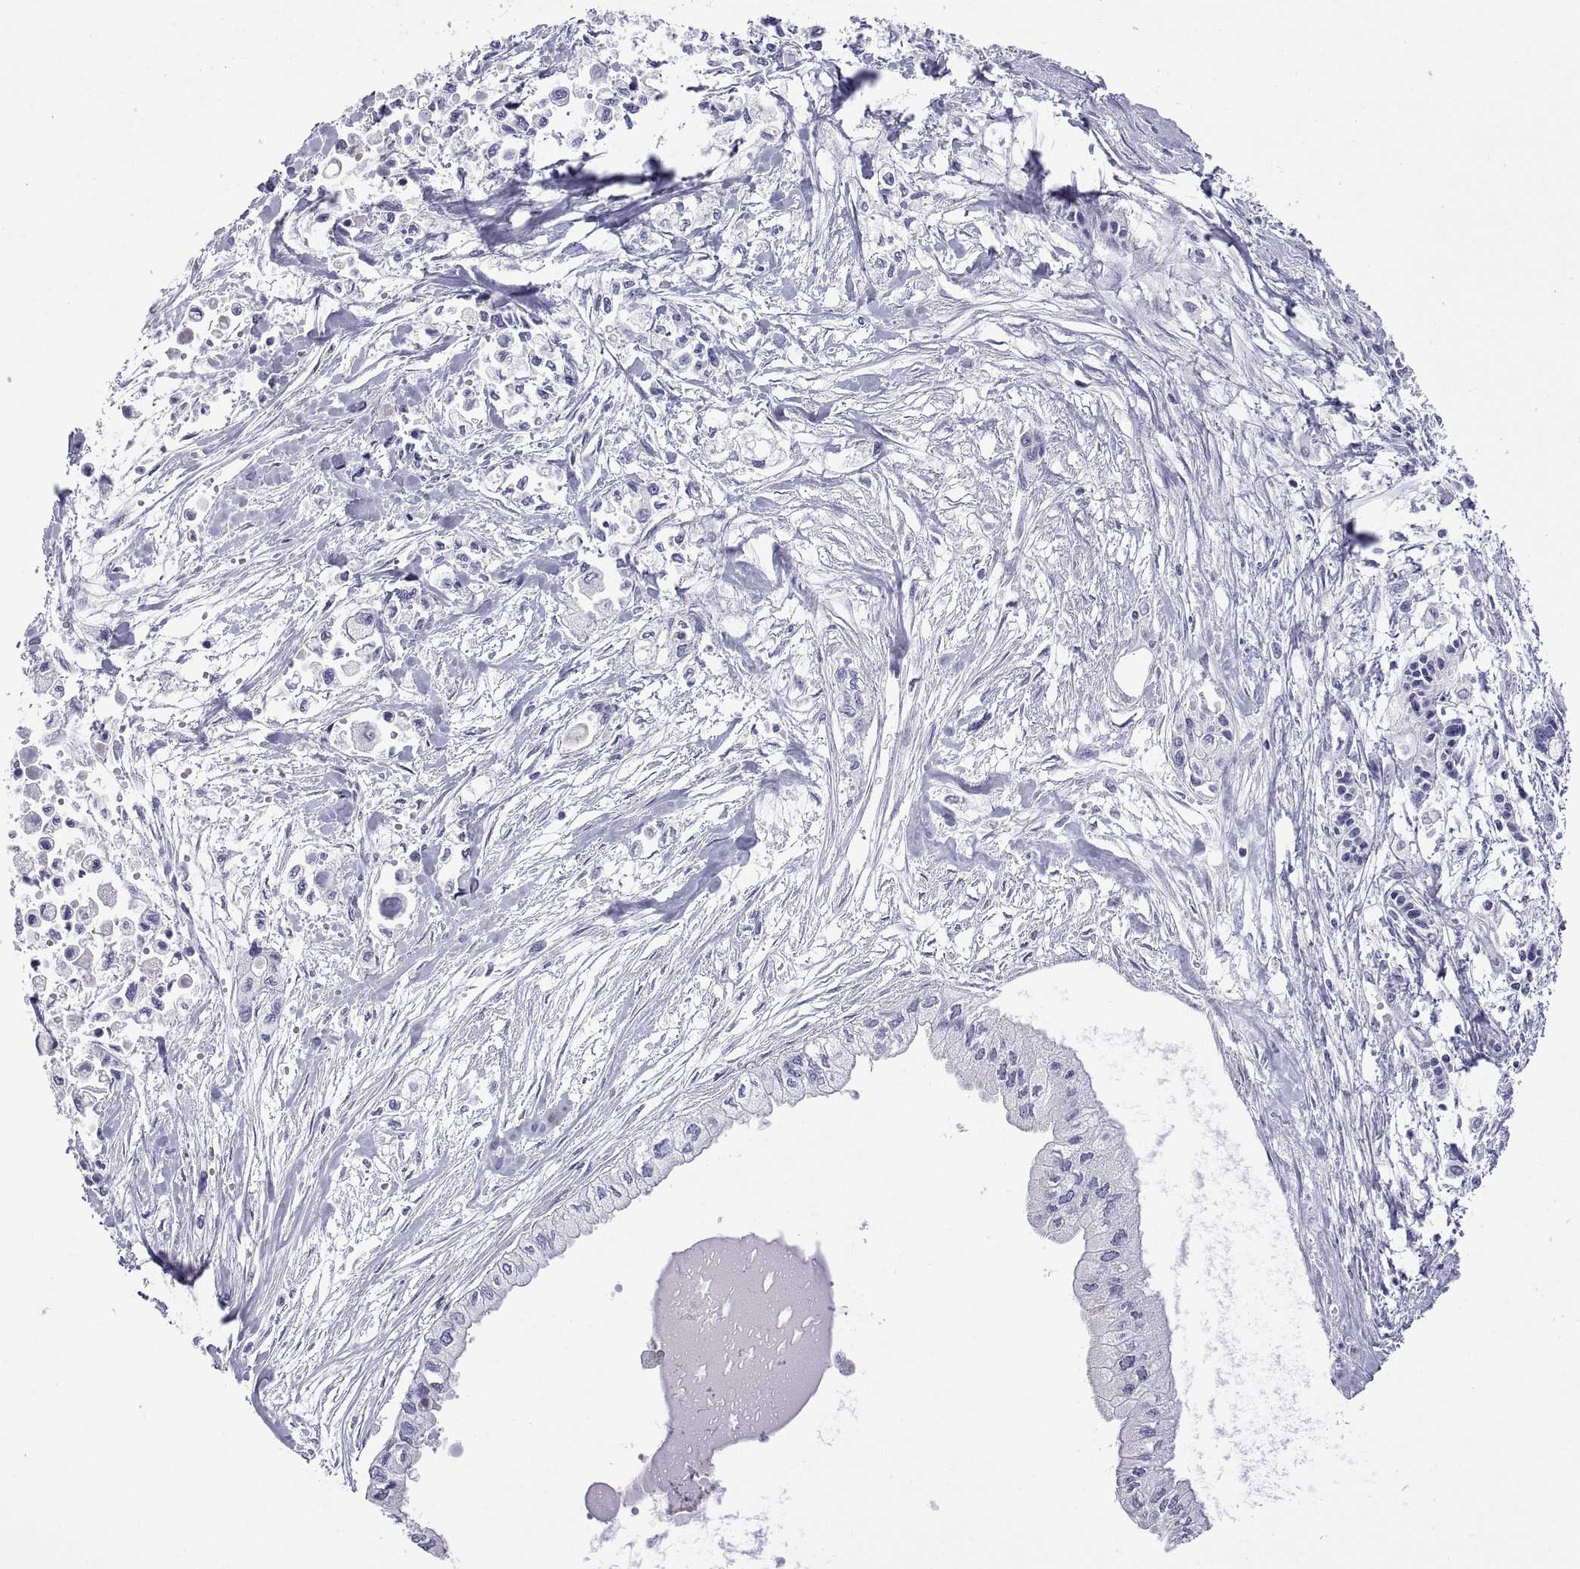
{"staining": {"intensity": "negative", "quantity": "none", "location": "none"}, "tissue": "pancreatic cancer", "cell_type": "Tumor cells", "image_type": "cancer", "snomed": [{"axis": "morphology", "description": "Adenocarcinoma, NOS"}, {"axis": "topography", "description": "Pancreas"}], "caption": "Pancreatic adenocarcinoma stained for a protein using immunohistochemistry displays no staining tumor cells.", "gene": "VSX2", "patient": {"sex": "female", "age": 61}}